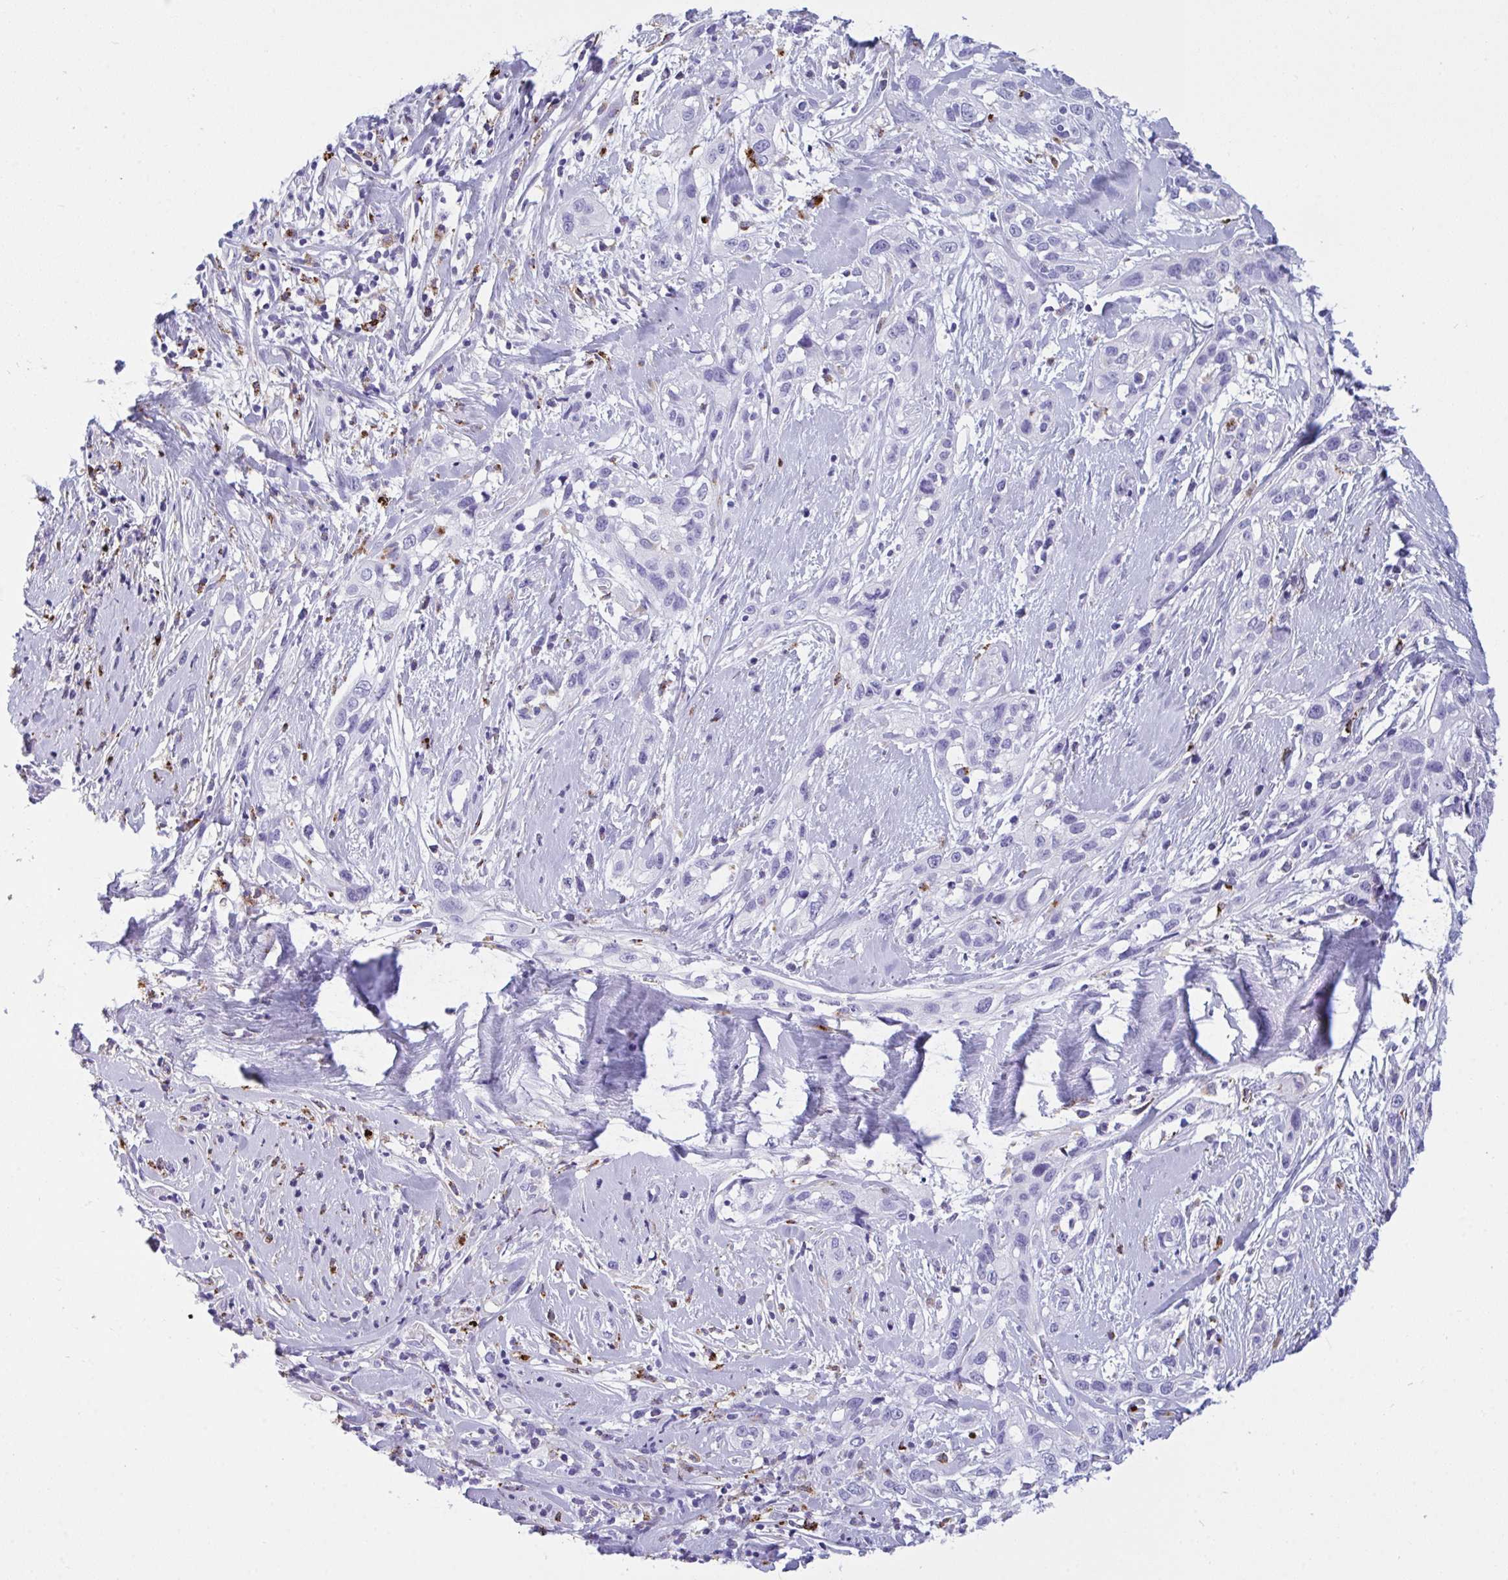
{"staining": {"intensity": "negative", "quantity": "none", "location": "none"}, "tissue": "skin cancer", "cell_type": "Tumor cells", "image_type": "cancer", "snomed": [{"axis": "morphology", "description": "Squamous cell carcinoma, NOS"}, {"axis": "topography", "description": "Skin"}], "caption": "A photomicrograph of human skin squamous cell carcinoma is negative for staining in tumor cells.", "gene": "CPVL", "patient": {"sex": "male", "age": 82}}